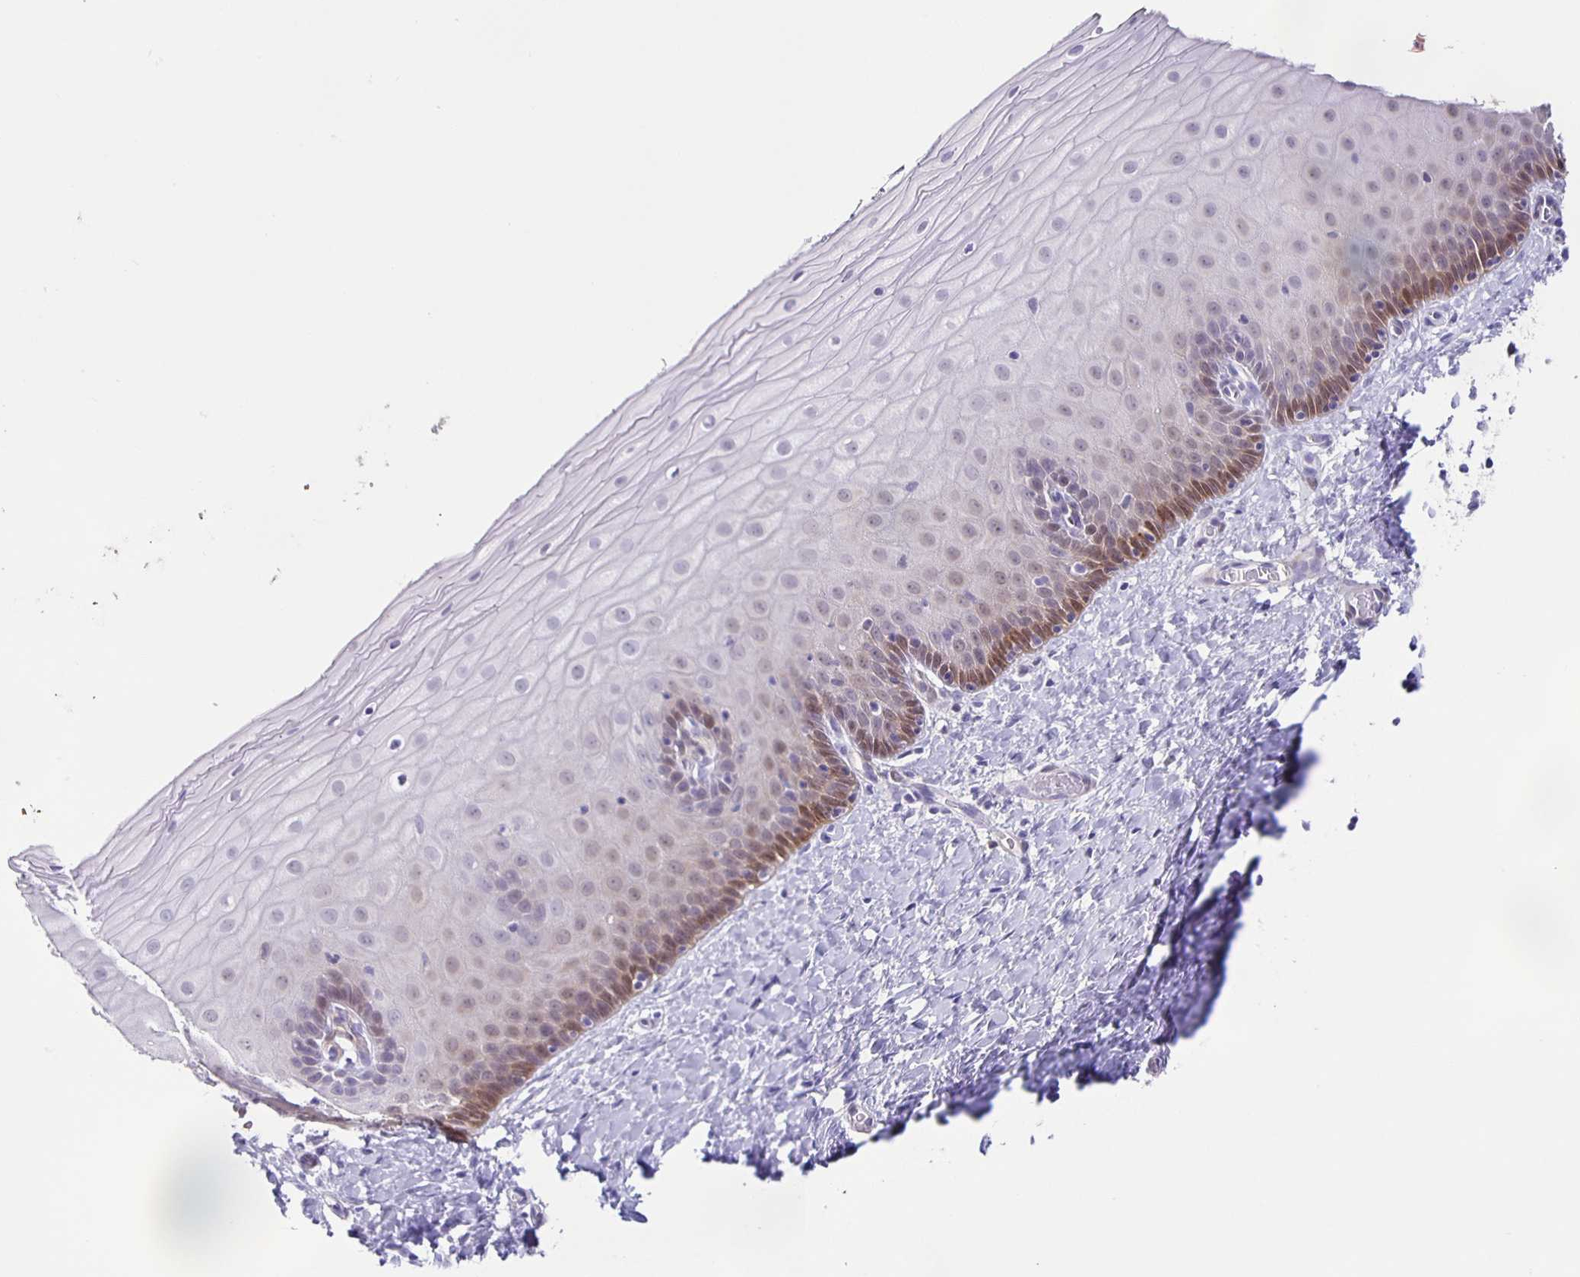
{"staining": {"intensity": "moderate", "quantity": "<25%", "location": "cytoplasmic/membranous"}, "tissue": "cervix", "cell_type": "Glandular cells", "image_type": "normal", "snomed": [{"axis": "morphology", "description": "Normal tissue, NOS"}, {"axis": "topography", "description": "Cervix"}], "caption": "IHC photomicrograph of normal cervix stained for a protein (brown), which displays low levels of moderate cytoplasmic/membranous staining in approximately <25% of glandular cells.", "gene": "TPPP", "patient": {"sex": "female", "age": 37}}